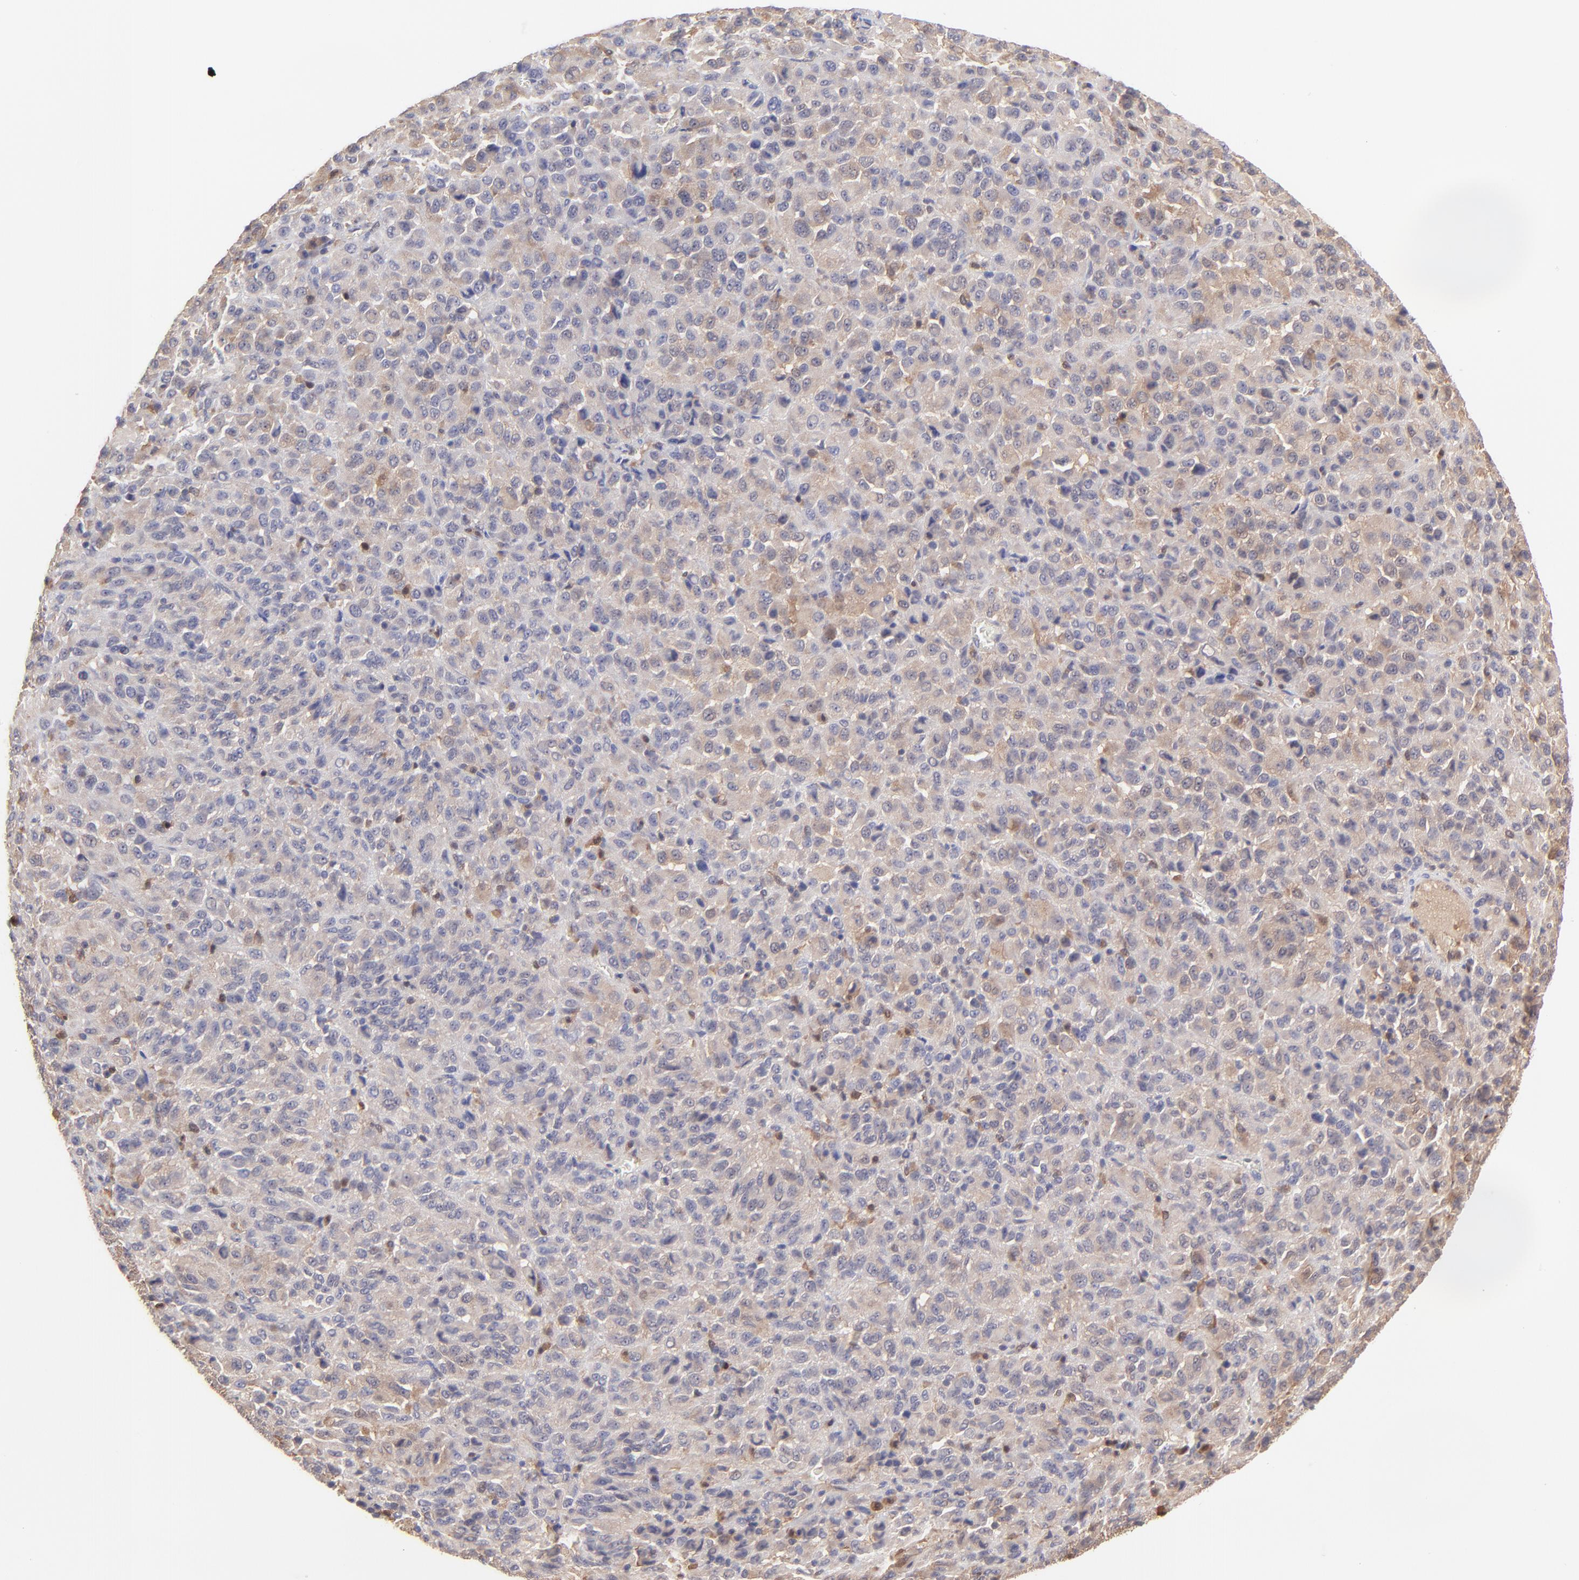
{"staining": {"intensity": "weak", "quantity": ">75%", "location": "cytoplasmic/membranous"}, "tissue": "melanoma", "cell_type": "Tumor cells", "image_type": "cancer", "snomed": [{"axis": "morphology", "description": "Malignant melanoma, Metastatic site"}, {"axis": "topography", "description": "Lung"}], "caption": "Immunohistochemical staining of human melanoma shows low levels of weak cytoplasmic/membranous staining in approximately >75% of tumor cells.", "gene": "HYAL1", "patient": {"sex": "male", "age": 64}}